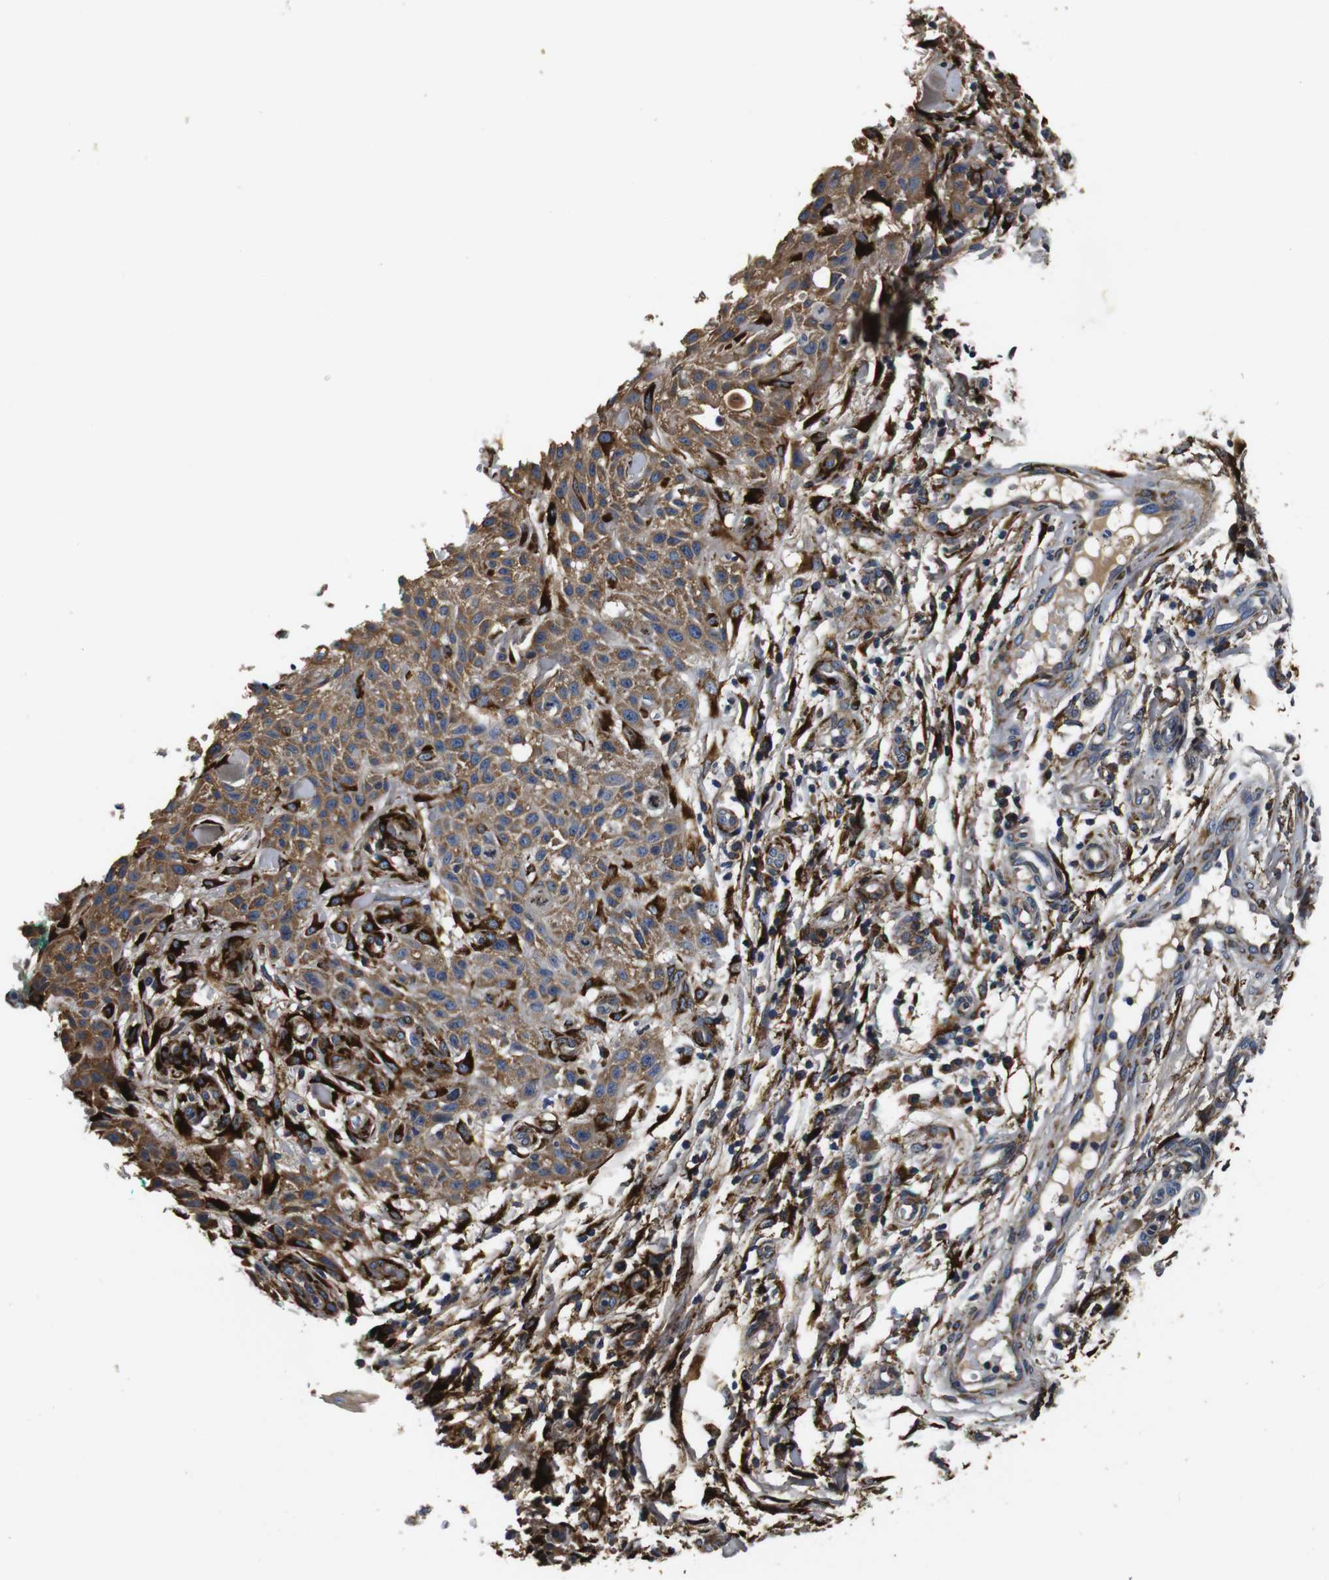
{"staining": {"intensity": "moderate", "quantity": ">75%", "location": "cytoplasmic/membranous"}, "tissue": "skin cancer", "cell_type": "Tumor cells", "image_type": "cancer", "snomed": [{"axis": "morphology", "description": "Squamous cell carcinoma, NOS"}, {"axis": "topography", "description": "Skin"}], "caption": "The micrograph demonstrates a brown stain indicating the presence of a protein in the cytoplasmic/membranous of tumor cells in skin squamous cell carcinoma. (DAB IHC, brown staining for protein, blue staining for nuclei).", "gene": "COL1A1", "patient": {"sex": "female", "age": 42}}